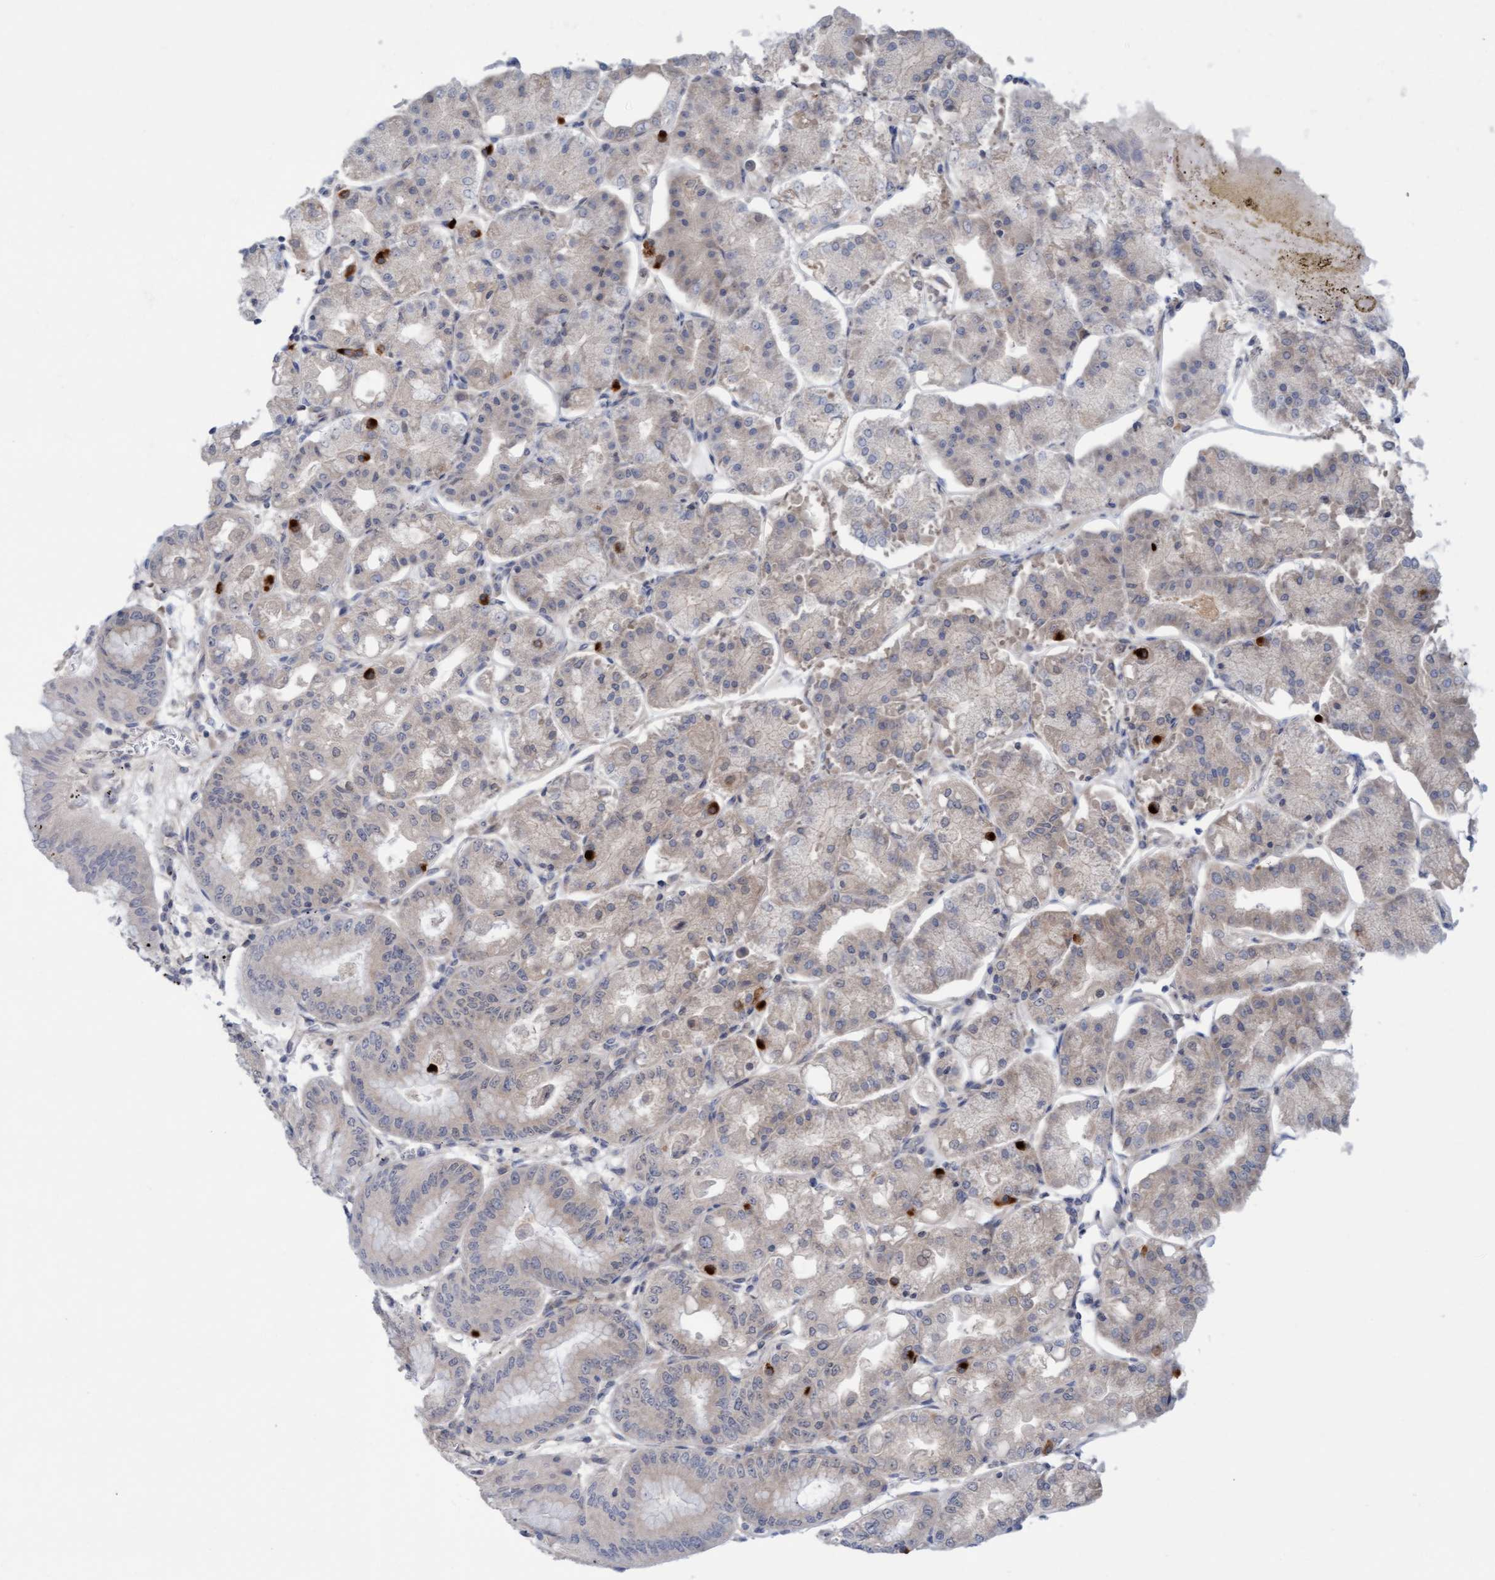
{"staining": {"intensity": "weak", "quantity": "25%-75%", "location": "cytoplasmic/membranous"}, "tissue": "stomach", "cell_type": "Glandular cells", "image_type": "normal", "snomed": [{"axis": "morphology", "description": "Normal tissue, NOS"}, {"axis": "topography", "description": "Stomach, lower"}], "caption": "High-magnification brightfield microscopy of normal stomach stained with DAB (3,3'-diaminobenzidine) (brown) and counterstained with hematoxylin (blue). glandular cells exhibit weak cytoplasmic/membranous staining is present in about25%-75% of cells.", "gene": "AMZ2", "patient": {"sex": "male", "age": 71}}